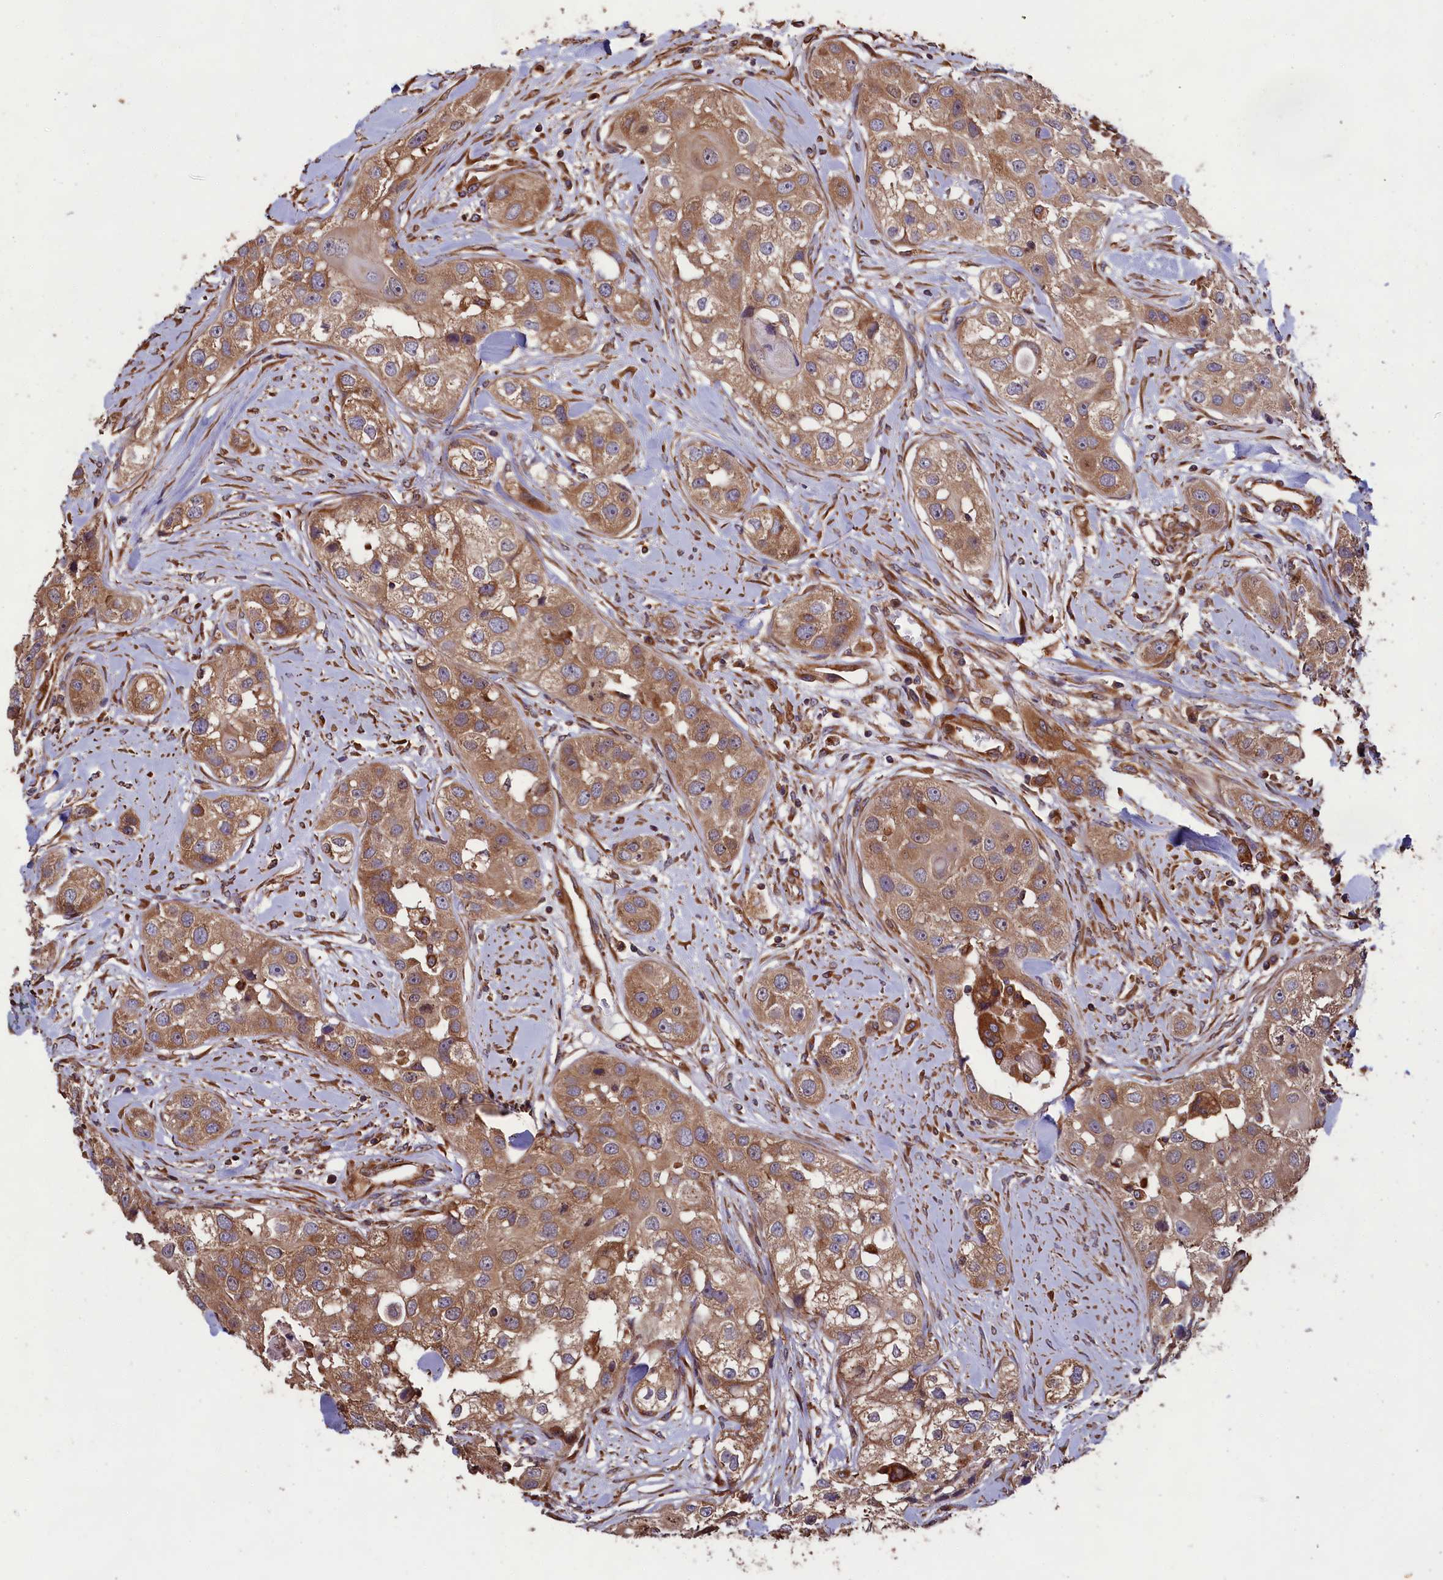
{"staining": {"intensity": "moderate", "quantity": ">75%", "location": "cytoplasmic/membranous"}, "tissue": "head and neck cancer", "cell_type": "Tumor cells", "image_type": "cancer", "snomed": [{"axis": "morphology", "description": "Normal tissue, NOS"}, {"axis": "morphology", "description": "Squamous cell carcinoma, NOS"}, {"axis": "topography", "description": "Skeletal muscle"}, {"axis": "topography", "description": "Head-Neck"}], "caption": "Moderate cytoplasmic/membranous positivity for a protein is present in about >75% of tumor cells of head and neck cancer (squamous cell carcinoma) using IHC.", "gene": "CCDC124", "patient": {"sex": "male", "age": 51}}